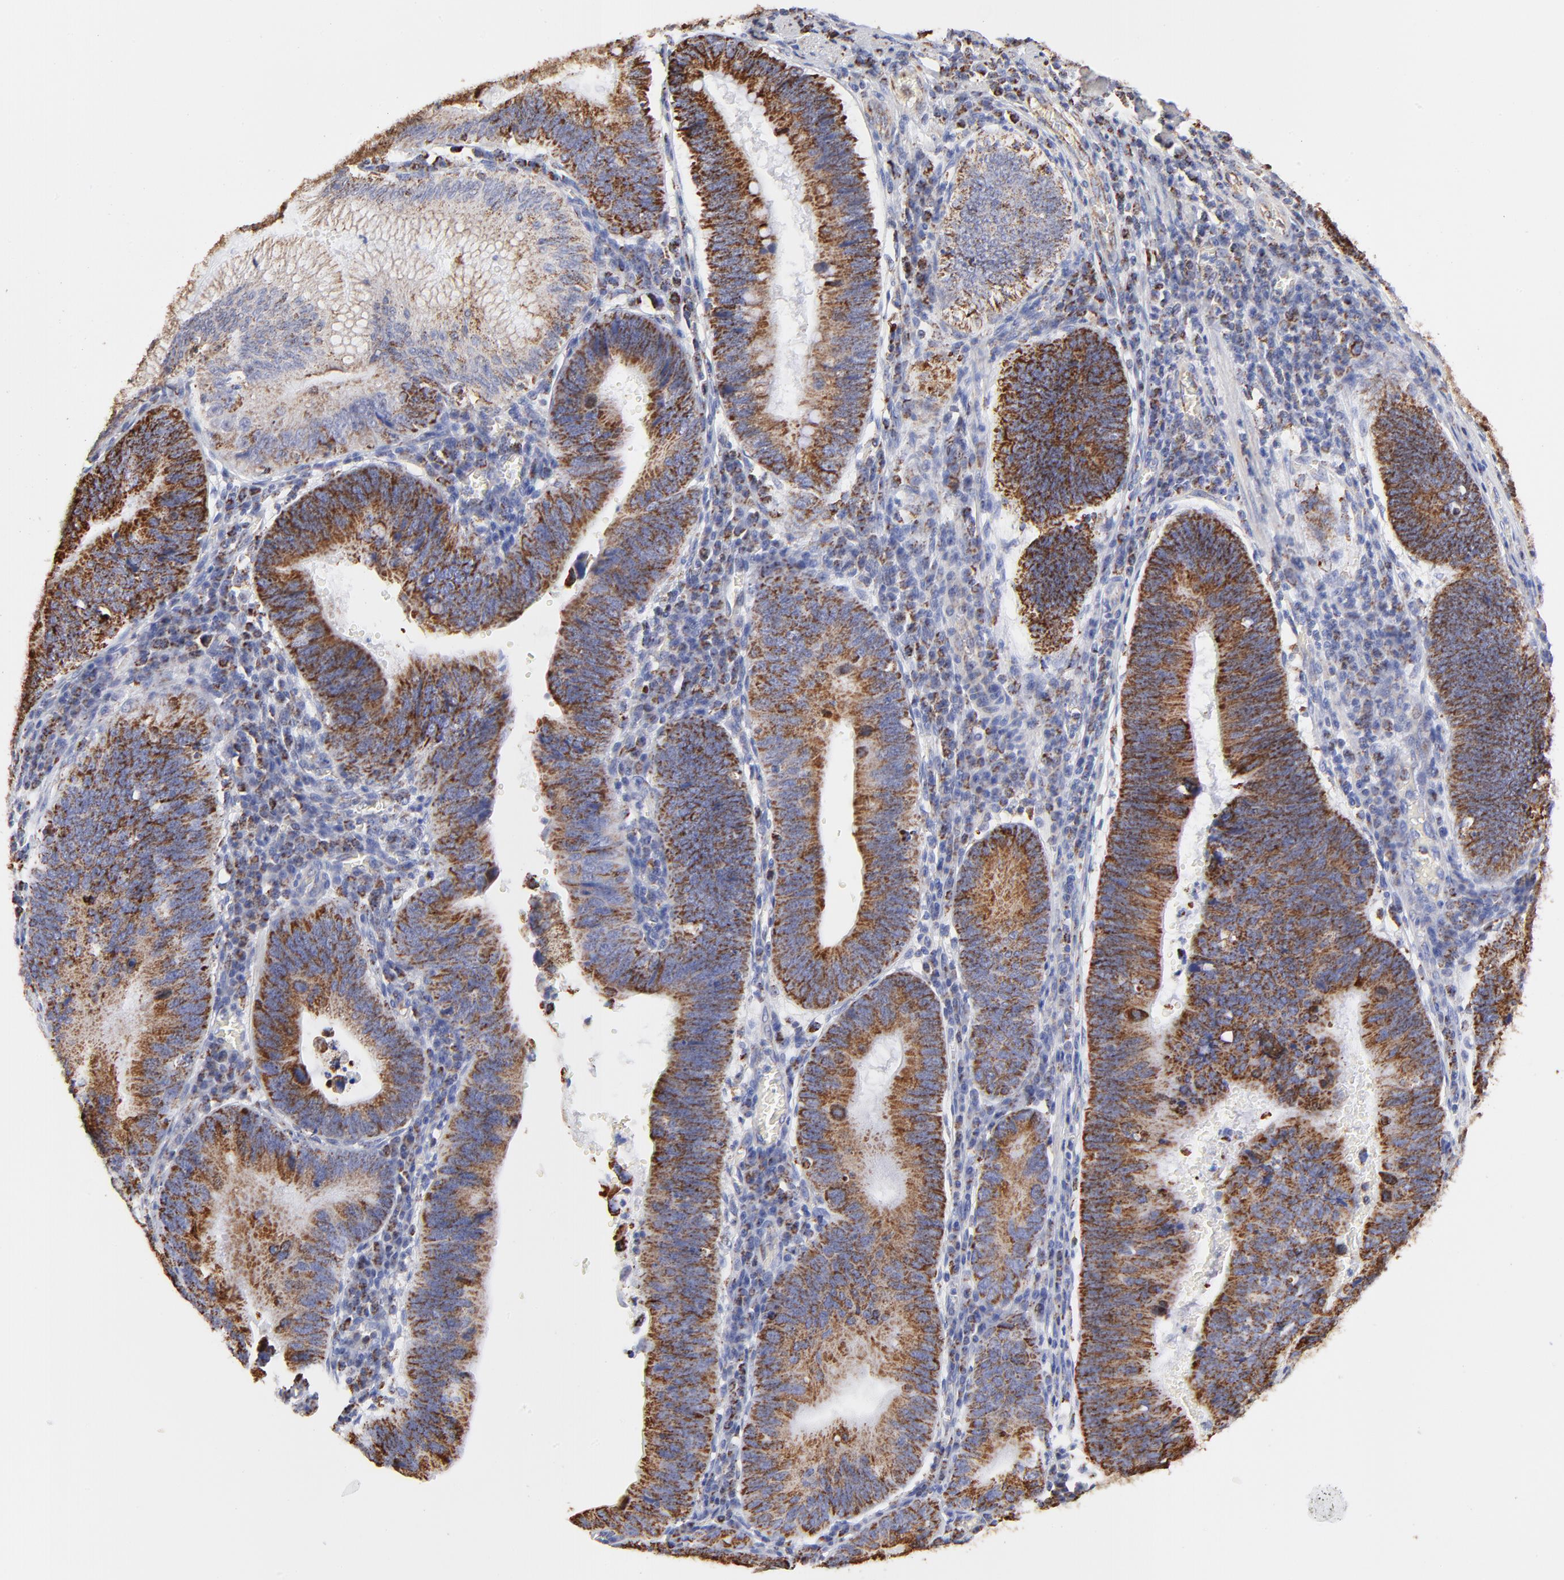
{"staining": {"intensity": "moderate", "quantity": ">75%", "location": "cytoplasmic/membranous"}, "tissue": "stomach cancer", "cell_type": "Tumor cells", "image_type": "cancer", "snomed": [{"axis": "morphology", "description": "Adenocarcinoma, NOS"}, {"axis": "topography", "description": "Stomach"}], "caption": "This micrograph displays IHC staining of adenocarcinoma (stomach), with medium moderate cytoplasmic/membranous positivity in about >75% of tumor cells.", "gene": "COX4I1", "patient": {"sex": "male", "age": 59}}